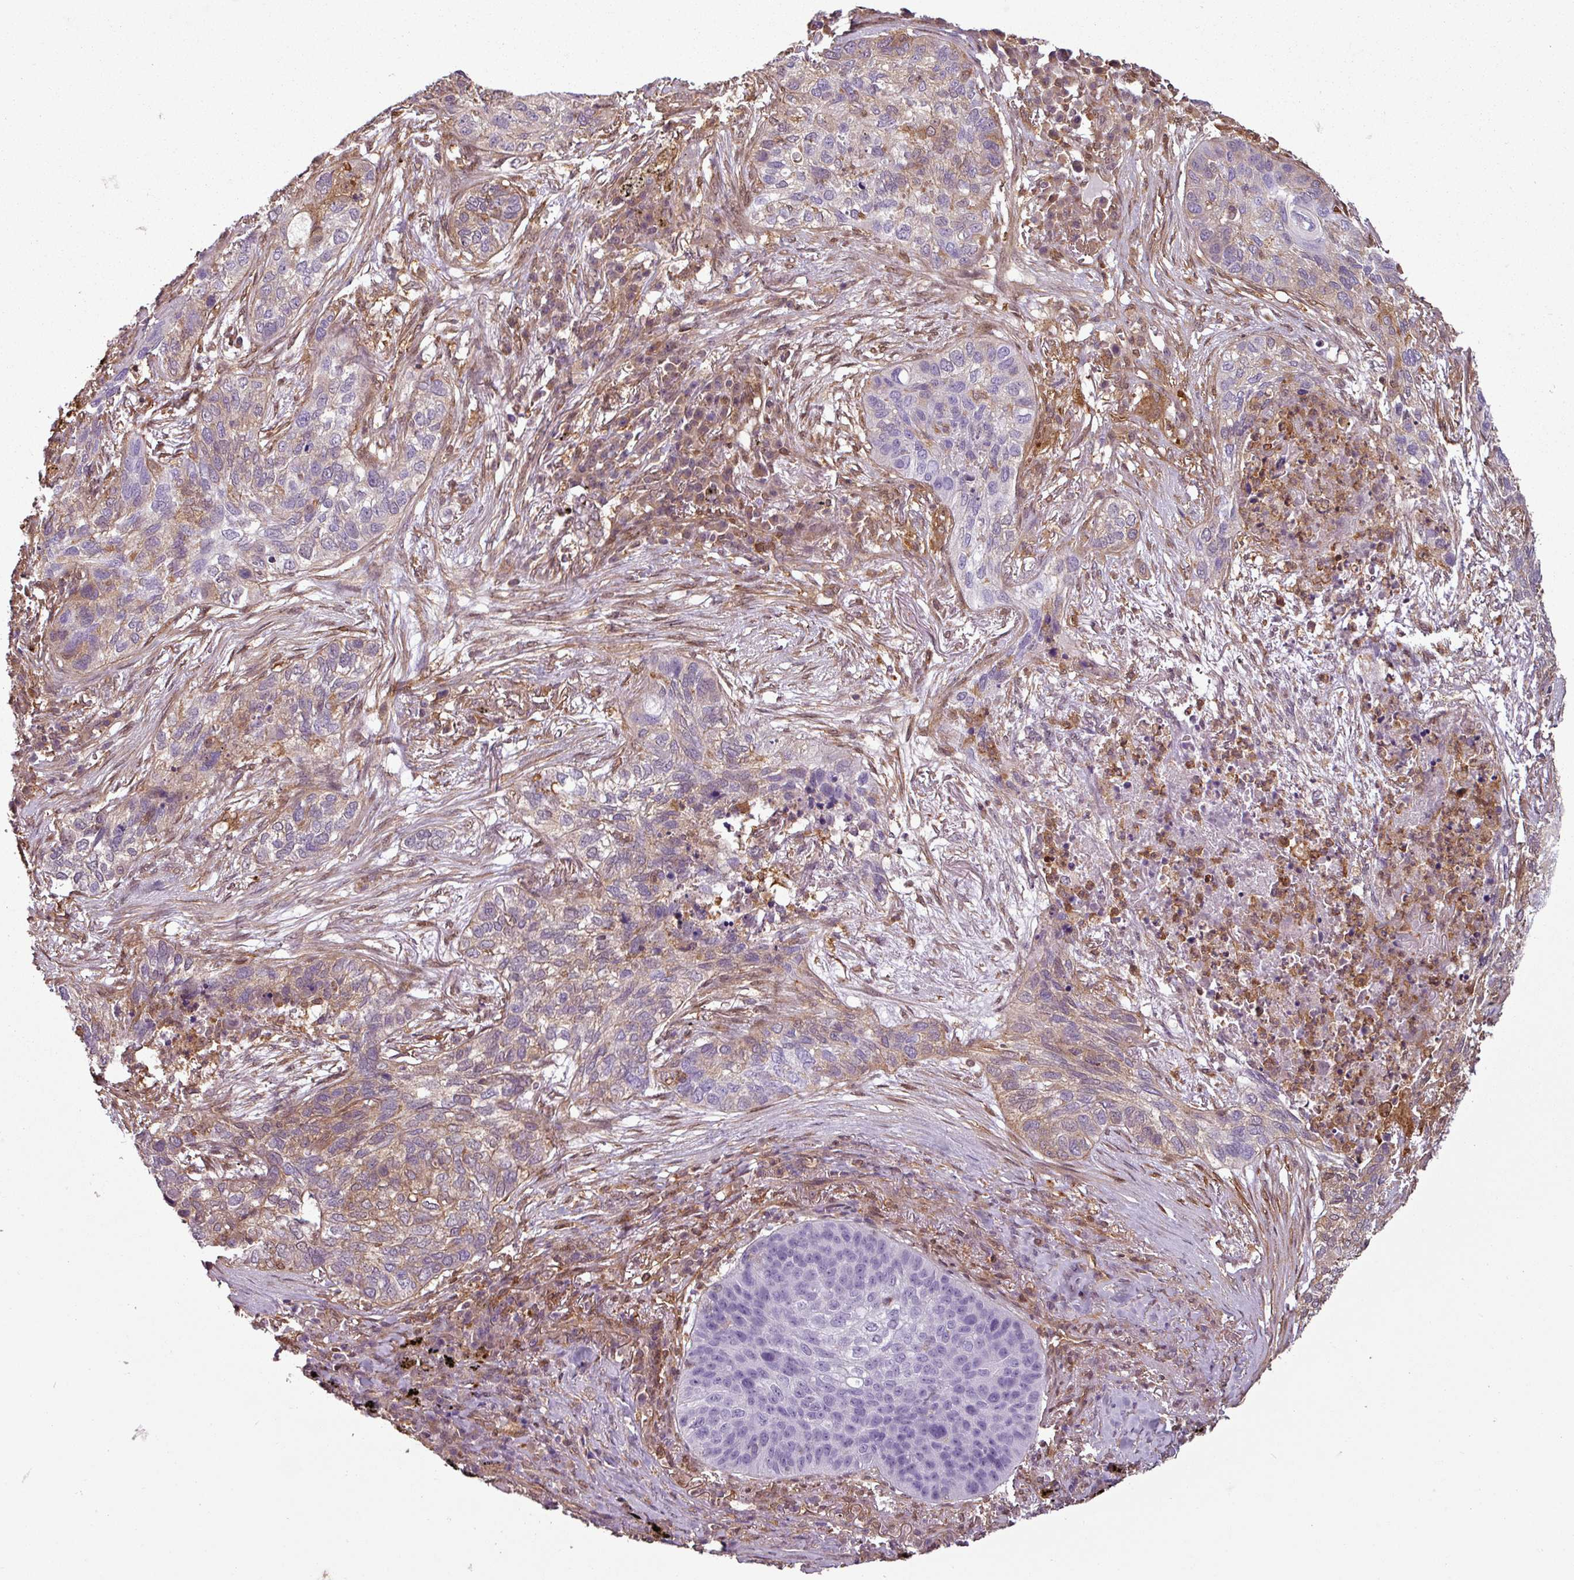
{"staining": {"intensity": "weak", "quantity": "25%-75%", "location": "cytoplasmic/membranous"}, "tissue": "lung cancer", "cell_type": "Tumor cells", "image_type": "cancer", "snomed": [{"axis": "morphology", "description": "Squamous cell carcinoma, NOS"}, {"axis": "topography", "description": "Lung"}], "caption": "Approximately 25%-75% of tumor cells in human lung cancer (squamous cell carcinoma) display weak cytoplasmic/membranous protein positivity as visualized by brown immunohistochemical staining.", "gene": "SH3BGRL", "patient": {"sex": "female", "age": 63}}